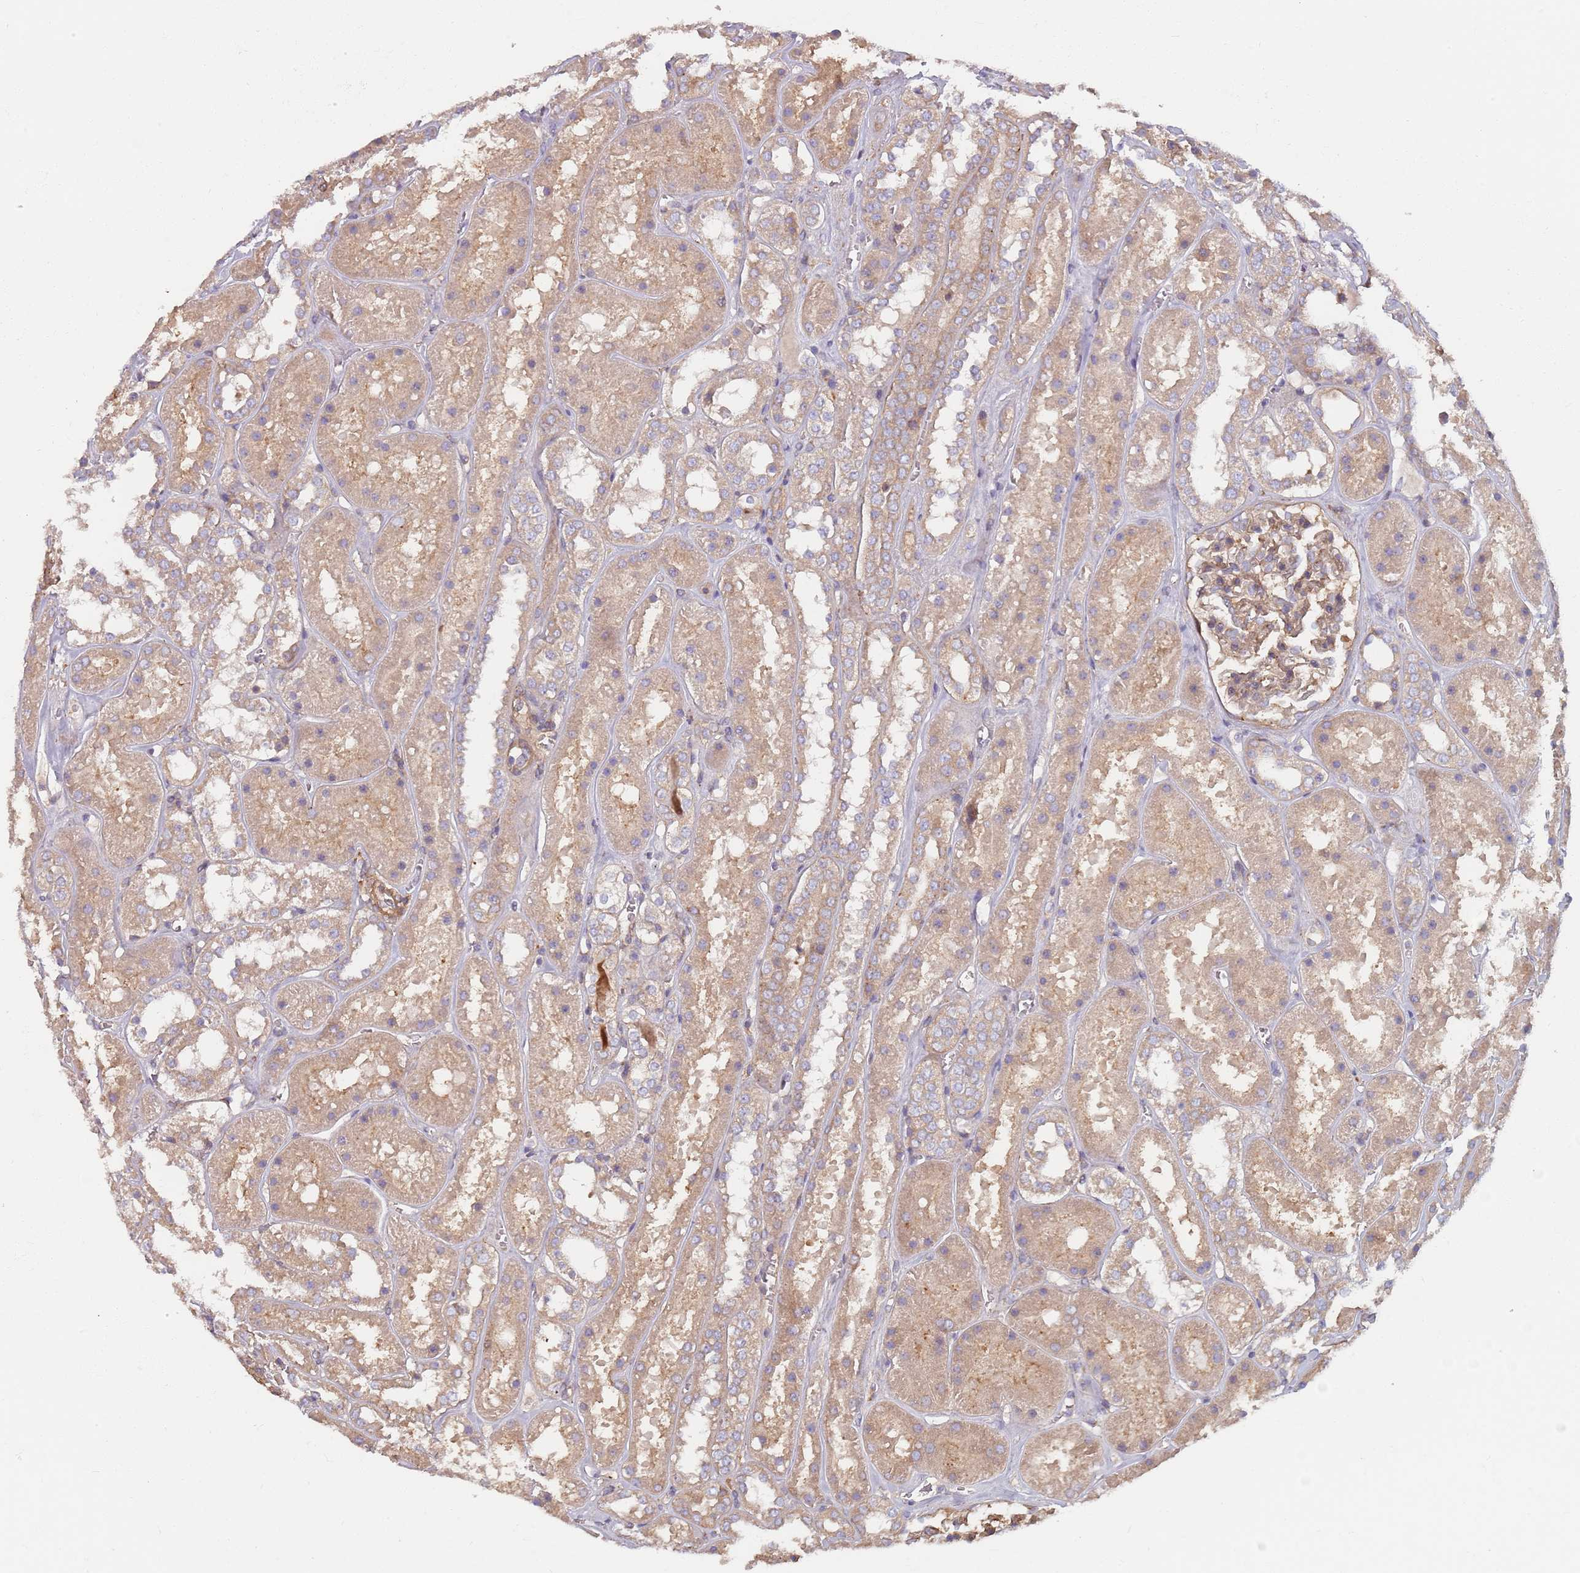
{"staining": {"intensity": "moderate", "quantity": "25%-75%", "location": "cytoplasmic/membranous"}, "tissue": "kidney", "cell_type": "Cells in glomeruli", "image_type": "normal", "snomed": [{"axis": "morphology", "description": "Normal tissue, NOS"}, {"axis": "topography", "description": "Kidney"}], "caption": "Immunohistochemistry (IHC) image of benign kidney stained for a protein (brown), which reveals medium levels of moderate cytoplasmic/membranous expression in approximately 25%-75% of cells in glomeruli.", "gene": "SPDL1", "patient": {"sex": "female", "age": 41}}